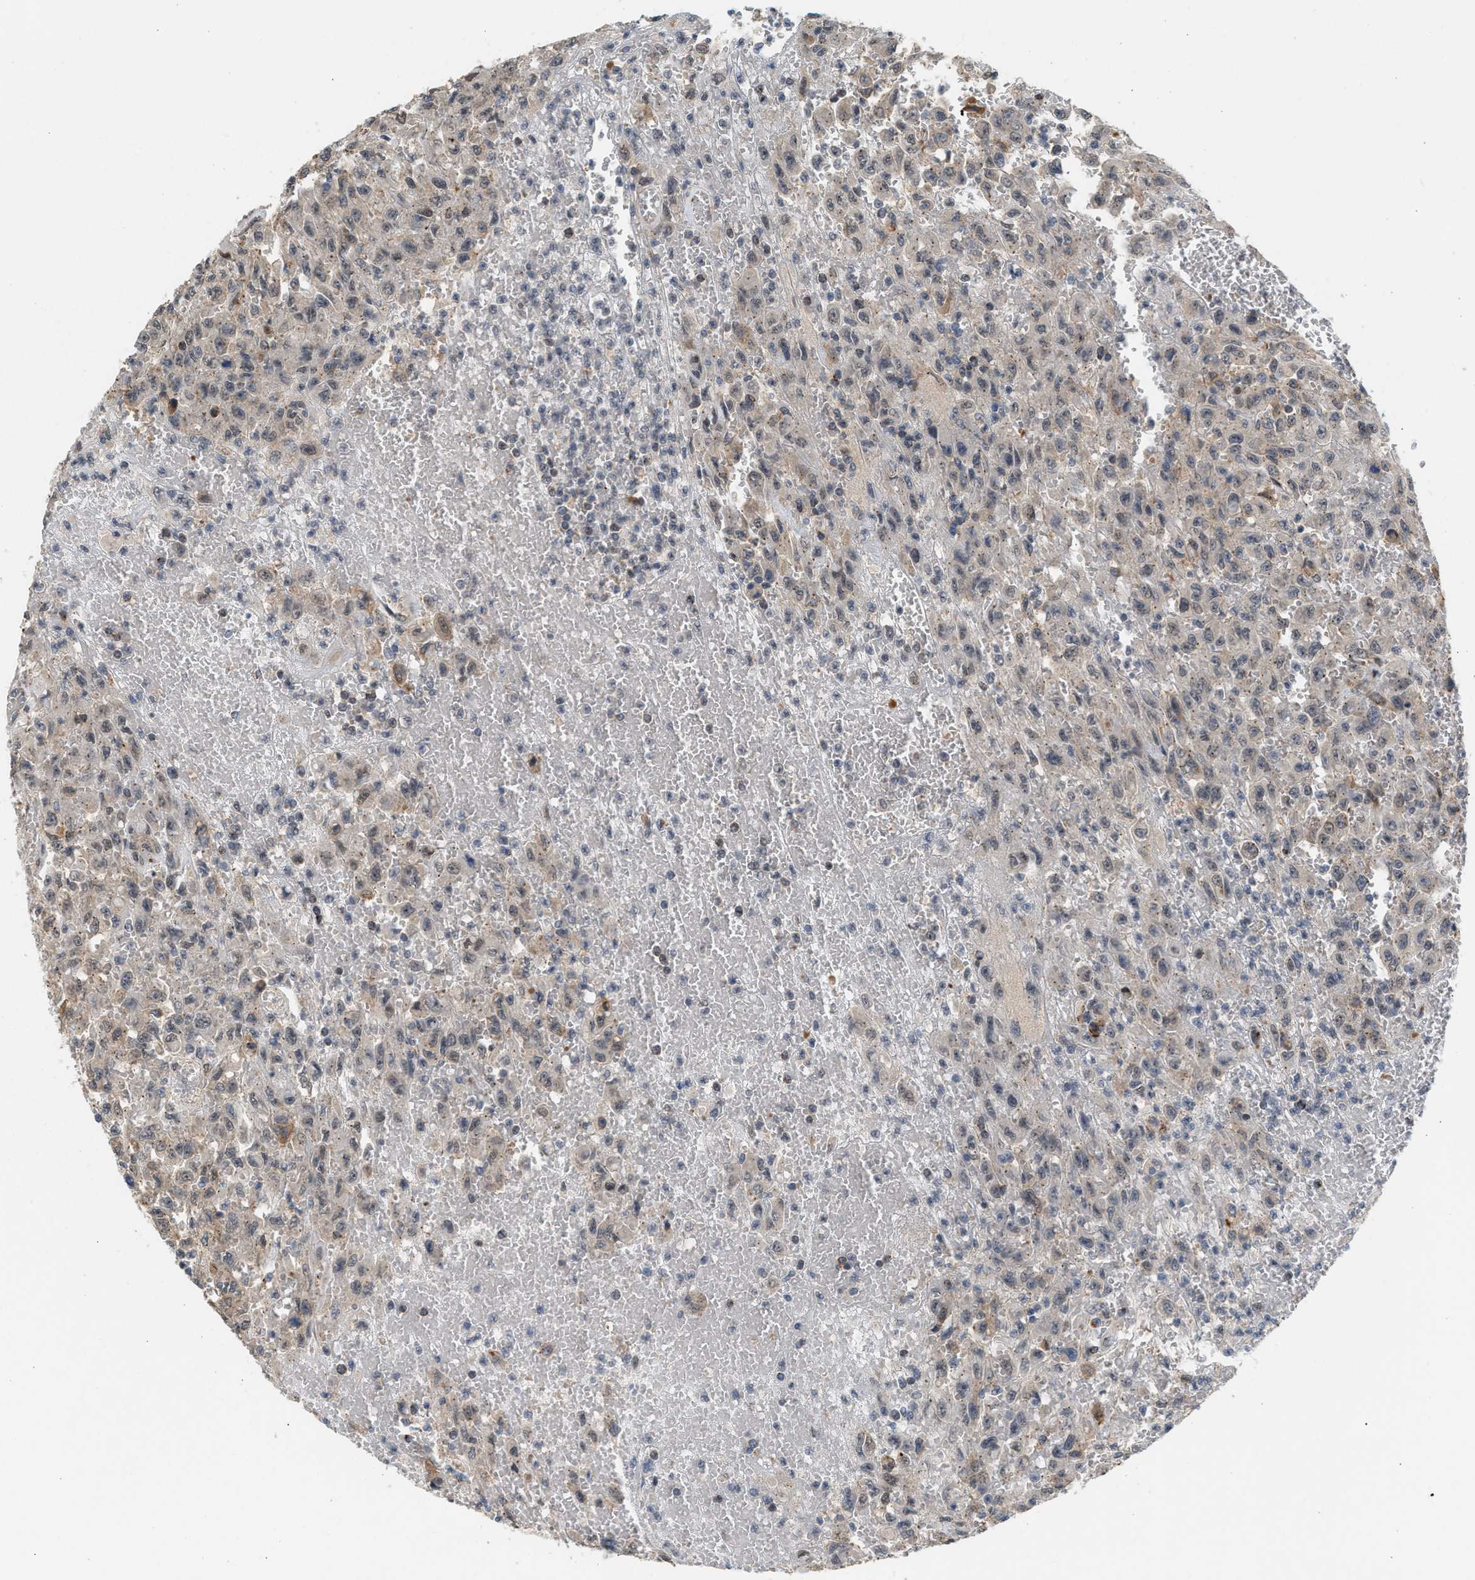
{"staining": {"intensity": "weak", "quantity": "25%-75%", "location": "cytoplasmic/membranous"}, "tissue": "urothelial cancer", "cell_type": "Tumor cells", "image_type": "cancer", "snomed": [{"axis": "morphology", "description": "Urothelial carcinoma, High grade"}, {"axis": "topography", "description": "Urinary bladder"}], "caption": "DAB immunohistochemical staining of urothelial carcinoma (high-grade) displays weak cytoplasmic/membranous protein positivity in approximately 25%-75% of tumor cells.", "gene": "MAP2K5", "patient": {"sex": "male", "age": 46}}